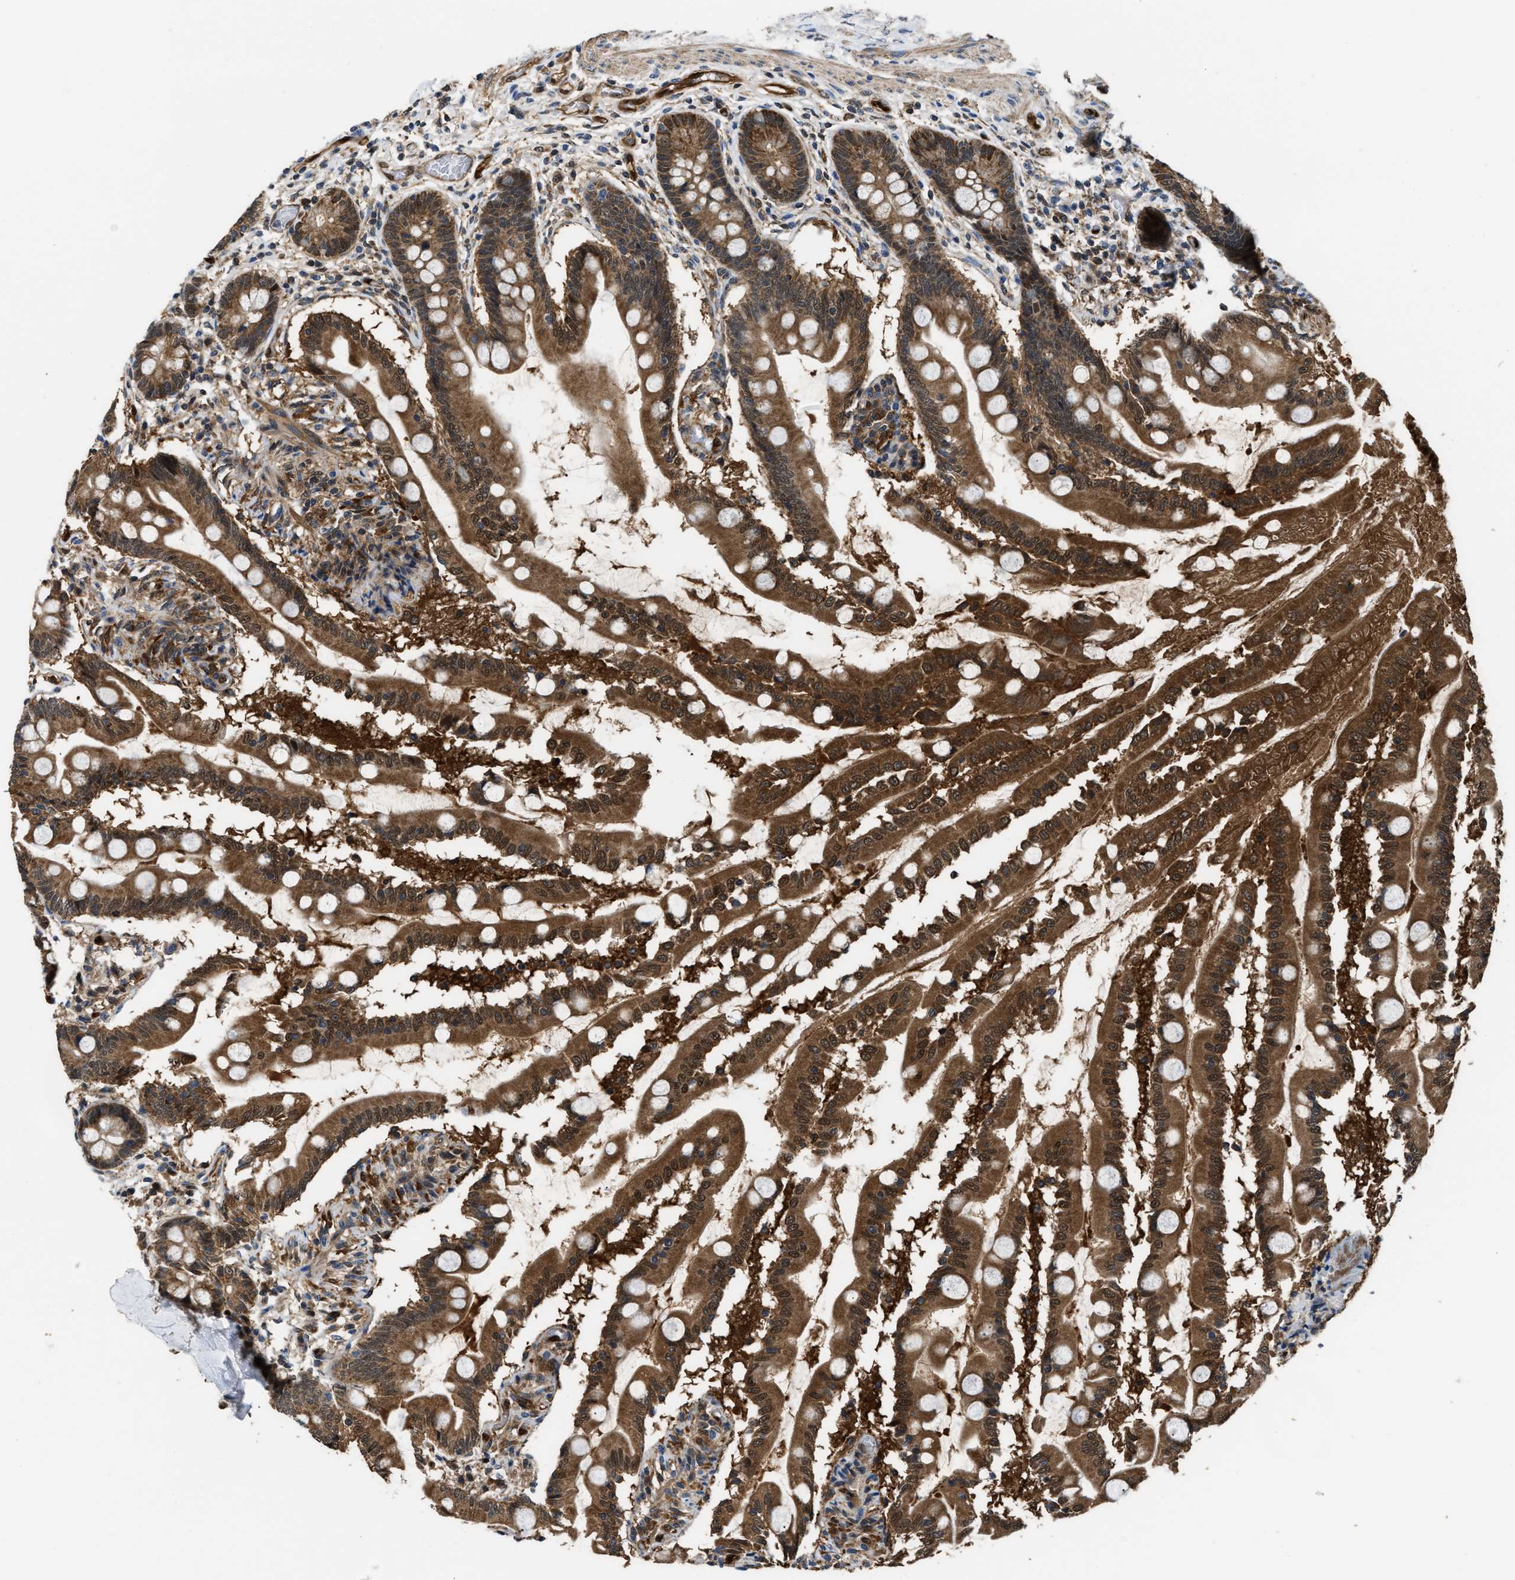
{"staining": {"intensity": "strong", "quantity": ">75%", "location": "cytoplasmic/membranous,nuclear"}, "tissue": "small intestine", "cell_type": "Glandular cells", "image_type": "normal", "snomed": [{"axis": "morphology", "description": "Normal tissue, NOS"}, {"axis": "topography", "description": "Small intestine"}], "caption": "A brown stain shows strong cytoplasmic/membranous,nuclear expression of a protein in glandular cells of benign human small intestine. (Stains: DAB in brown, nuclei in blue, Microscopy: brightfield microscopy at high magnification).", "gene": "PPA1", "patient": {"sex": "female", "age": 56}}